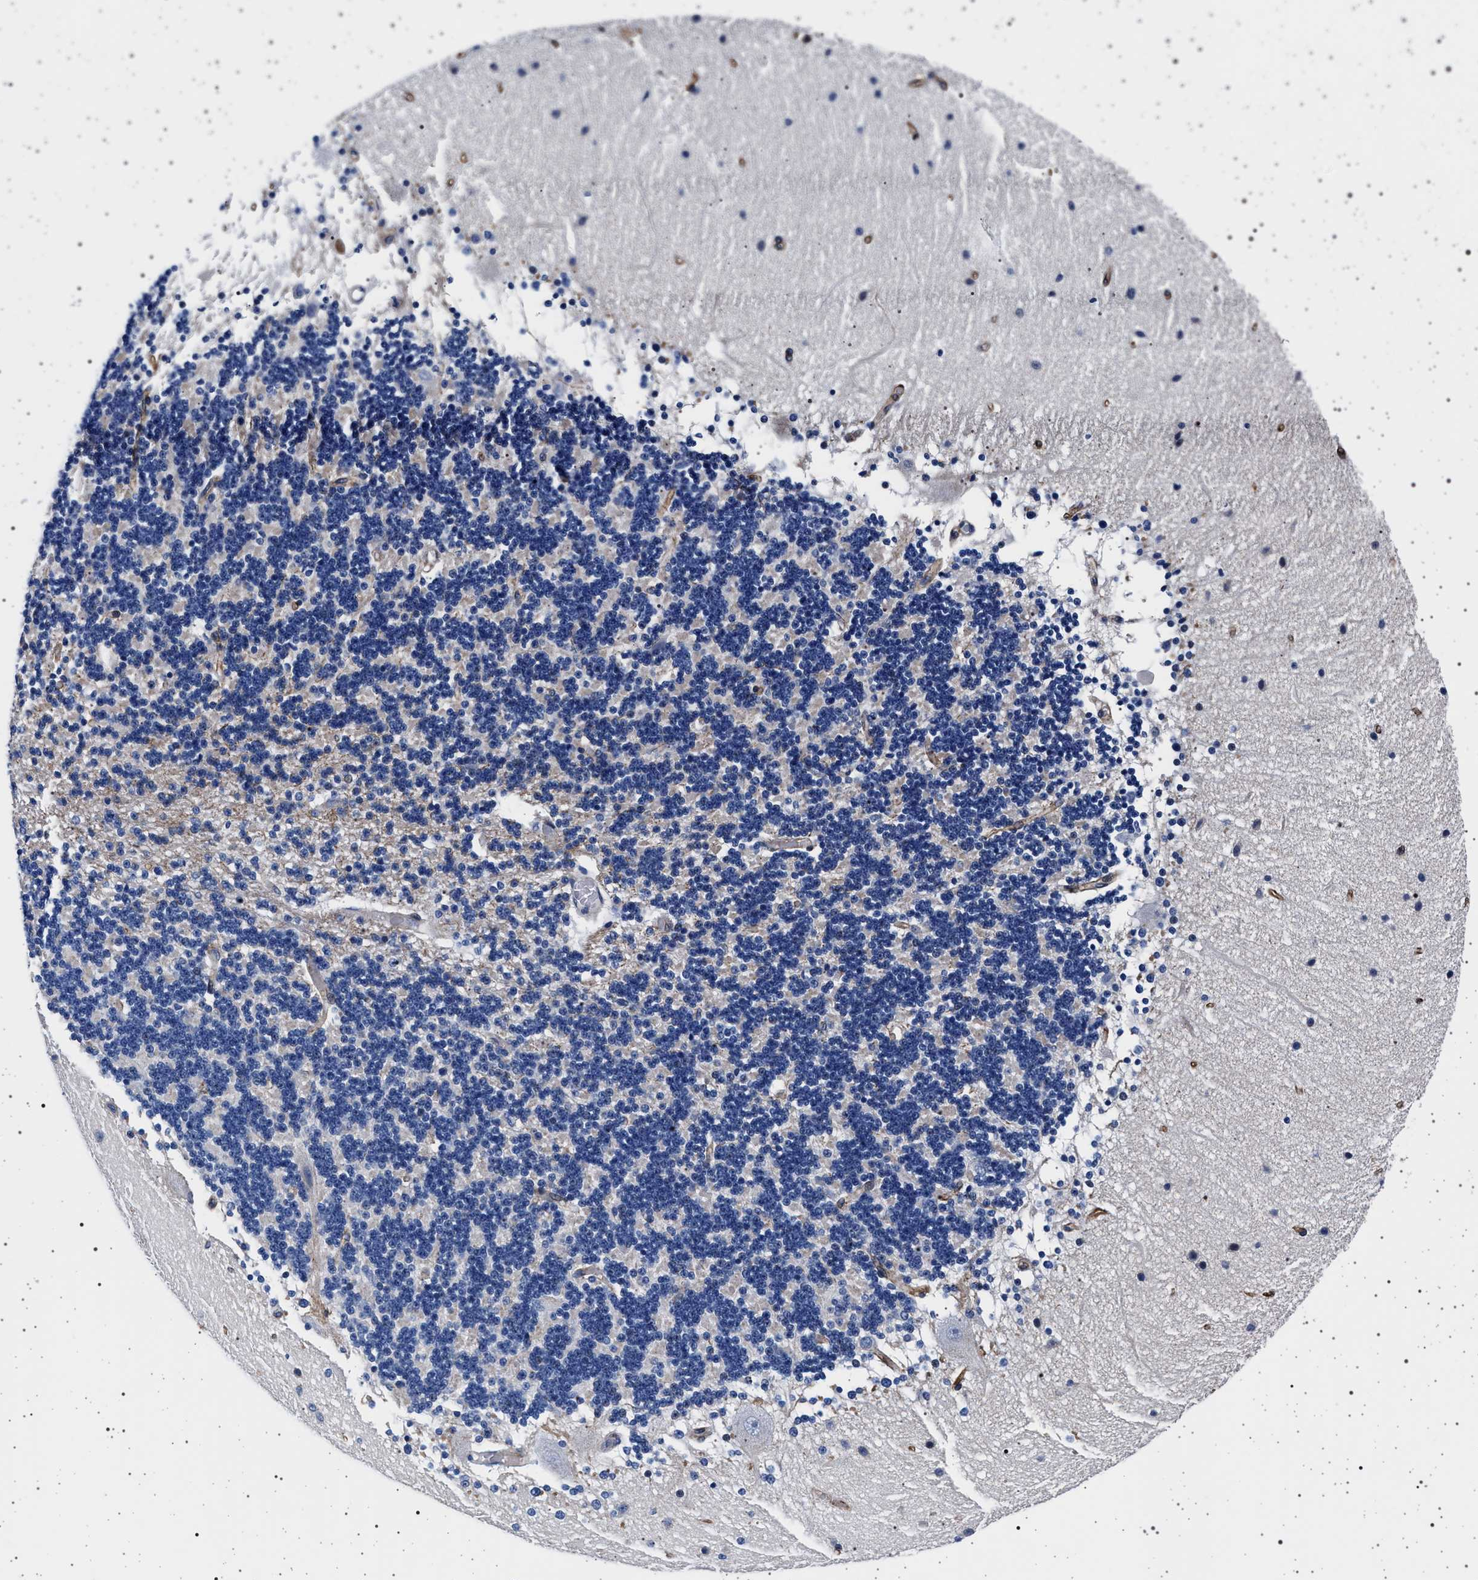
{"staining": {"intensity": "negative", "quantity": "none", "location": "none"}, "tissue": "cerebellum", "cell_type": "Cells in granular layer", "image_type": "normal", "snomed": [{"axis": "morphology", "description": "Normal tissue, NOS"}, {"axis": "topography", "description": "Cerebellum"}], "caption": "DAB immunohistochemical staining of unremarkable human cerebellum shows no significant staining in cells in granular layer.", "gene": "SLC9A1", "patient": {"sex": "female", "age": 54}}